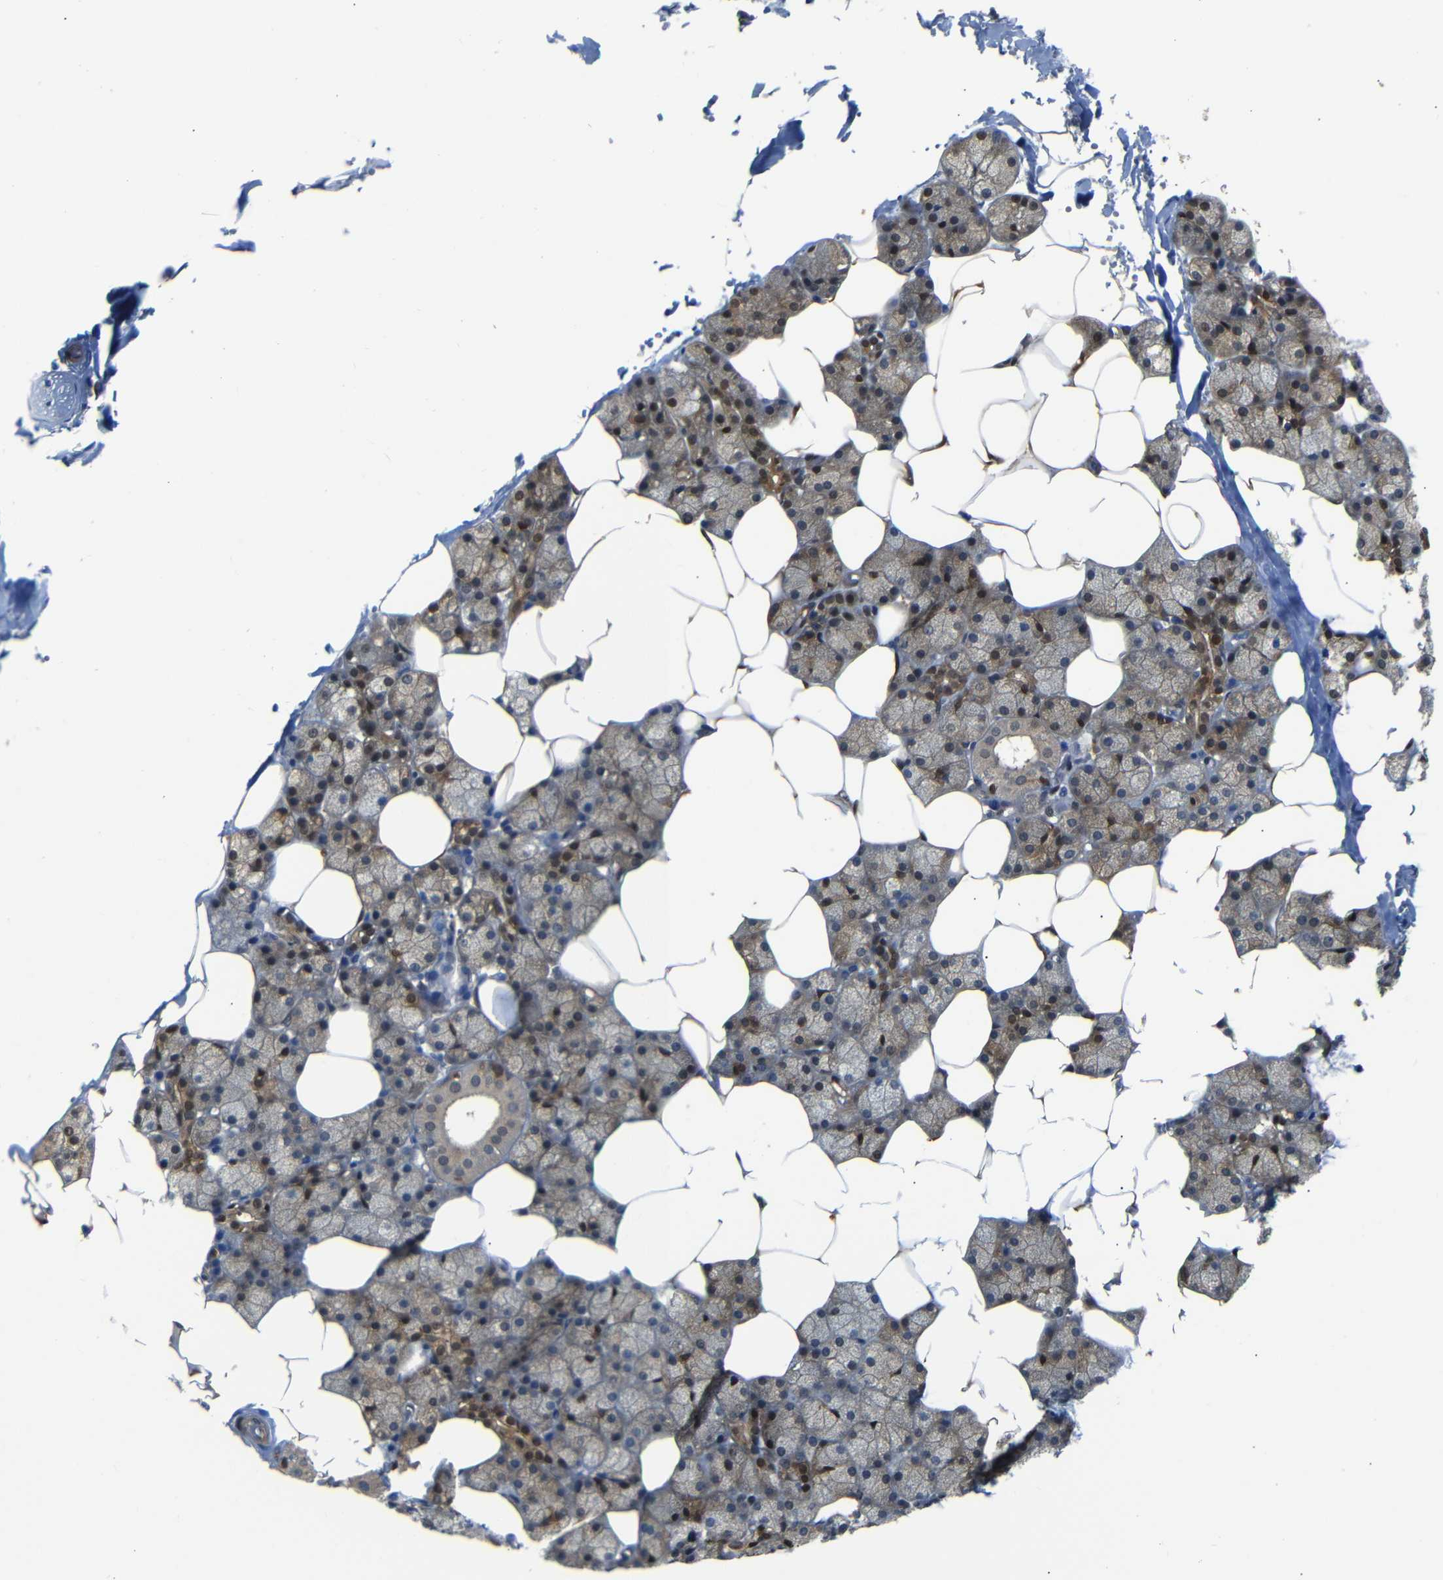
{"staining": {"intensity": "moderate", "quantity": ">75%", "location": "cytoplasmic/membranous,nuclear"}, "tissue": "salivary gland", "cell_type": "Glandular cells", "image_type": "normal", "snomed": [{"axis": "morphology", "description": "Normal tissue, NOS"}, {"axis": "topography", "description": "Salivary gland"}], "caption": "Glandular cells reveal moderate cytoplasmic/membranous,nuclear staining in about >75% of cells in unremarkable salivary gland.", "gene": "YAP1", "patient": {"sex": "male", "age": 62}}